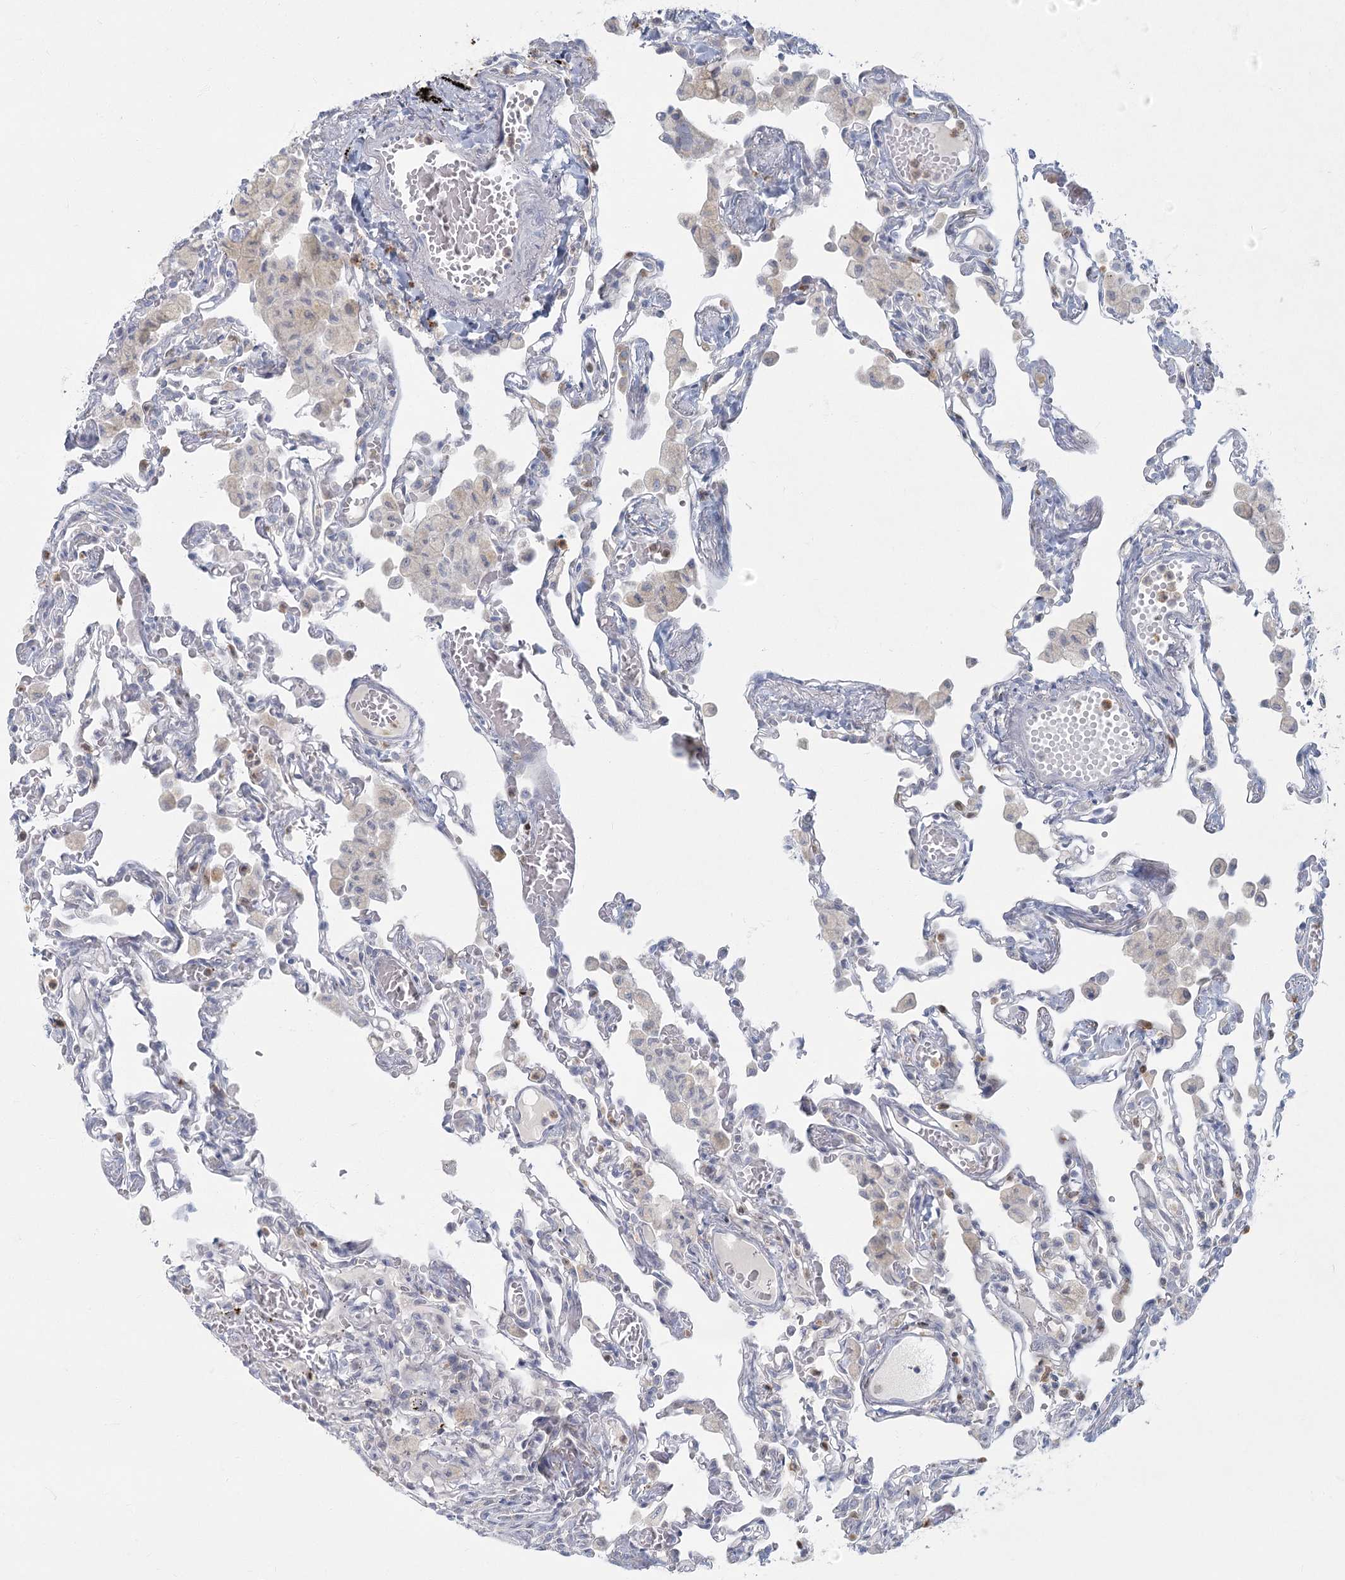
{"staining": {"intensity": "negative", "quantity": "none", "location": "none"}, "tissue": "lung", "cell_type": "Alveolar cells", "image_type": "normal", "snomed": [{"axis": "morphology", "description": "Normal tissue, NOS"}, {"axis": "topography", "description": "Bronchus"}, {"axis": "topography", "description": "Lung"}], "caption": "Histopathology image shows no significant protein staining in alveolar cells of unremarkable lung.", "gene": "FAM110C", "patient": {"sex": "female", "age": 49}}